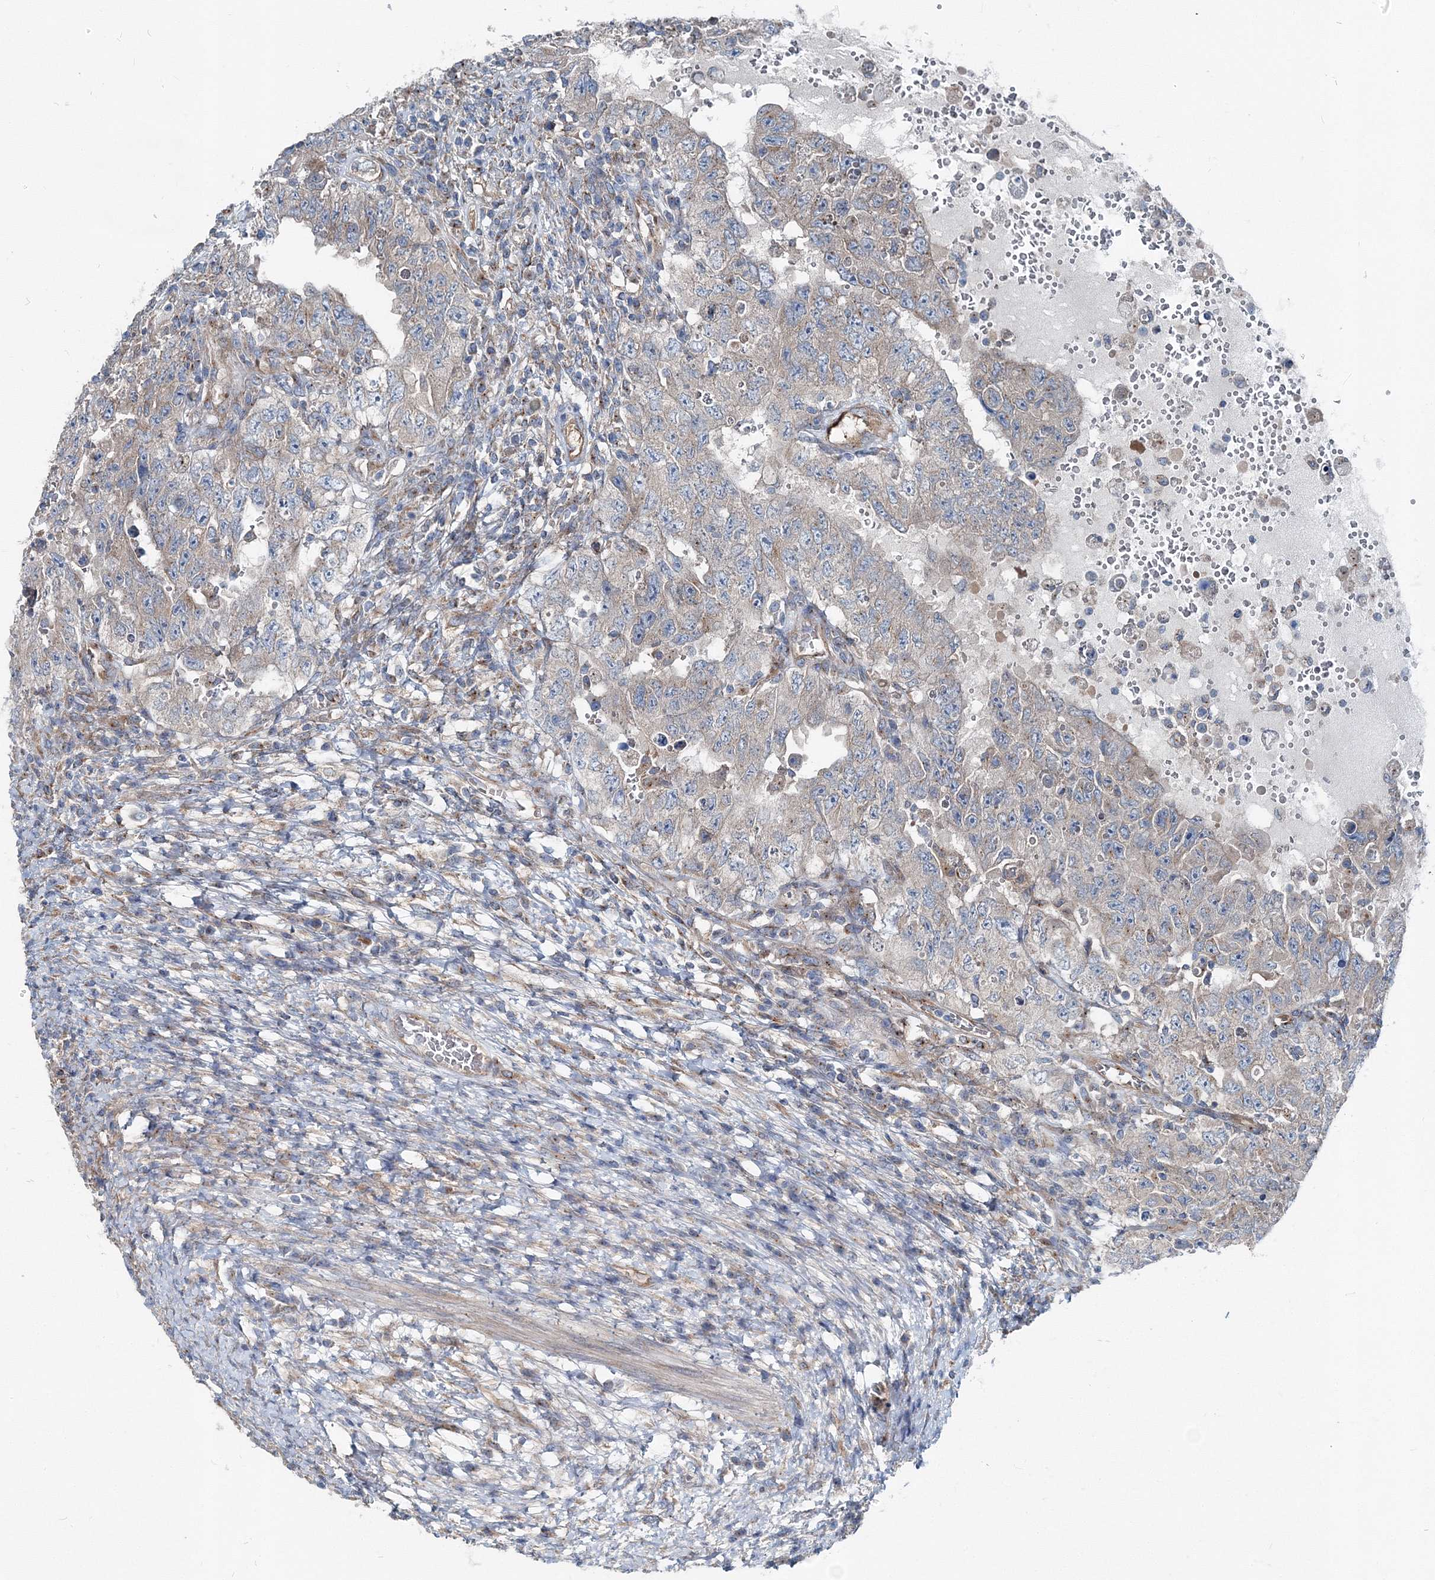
{"staining": {"intensity": "weak", "quantity": ">75%", "location": "cytoplasmic/membranous"}, "tissue": "testis cancer", "cell_type": "Tumor cells", "image_type": "cancer", "snomed": [{"axis": "morphology", "description": "Carcinoma, Embryonal, NOS"}, {"axis": "topography", "description": "Testis"}], "caption": "Embryonal carcinoma (testis) stained with immunohistochemistry (IHC) displays weak cytoplasmic/membranous expression in approximately >75% of tumor cells. (DAB = brown stain, brightfield microscopy at high magnification).", "gene": "MPHOSPH9", "patient": {"sex": "male", "age": 26}}